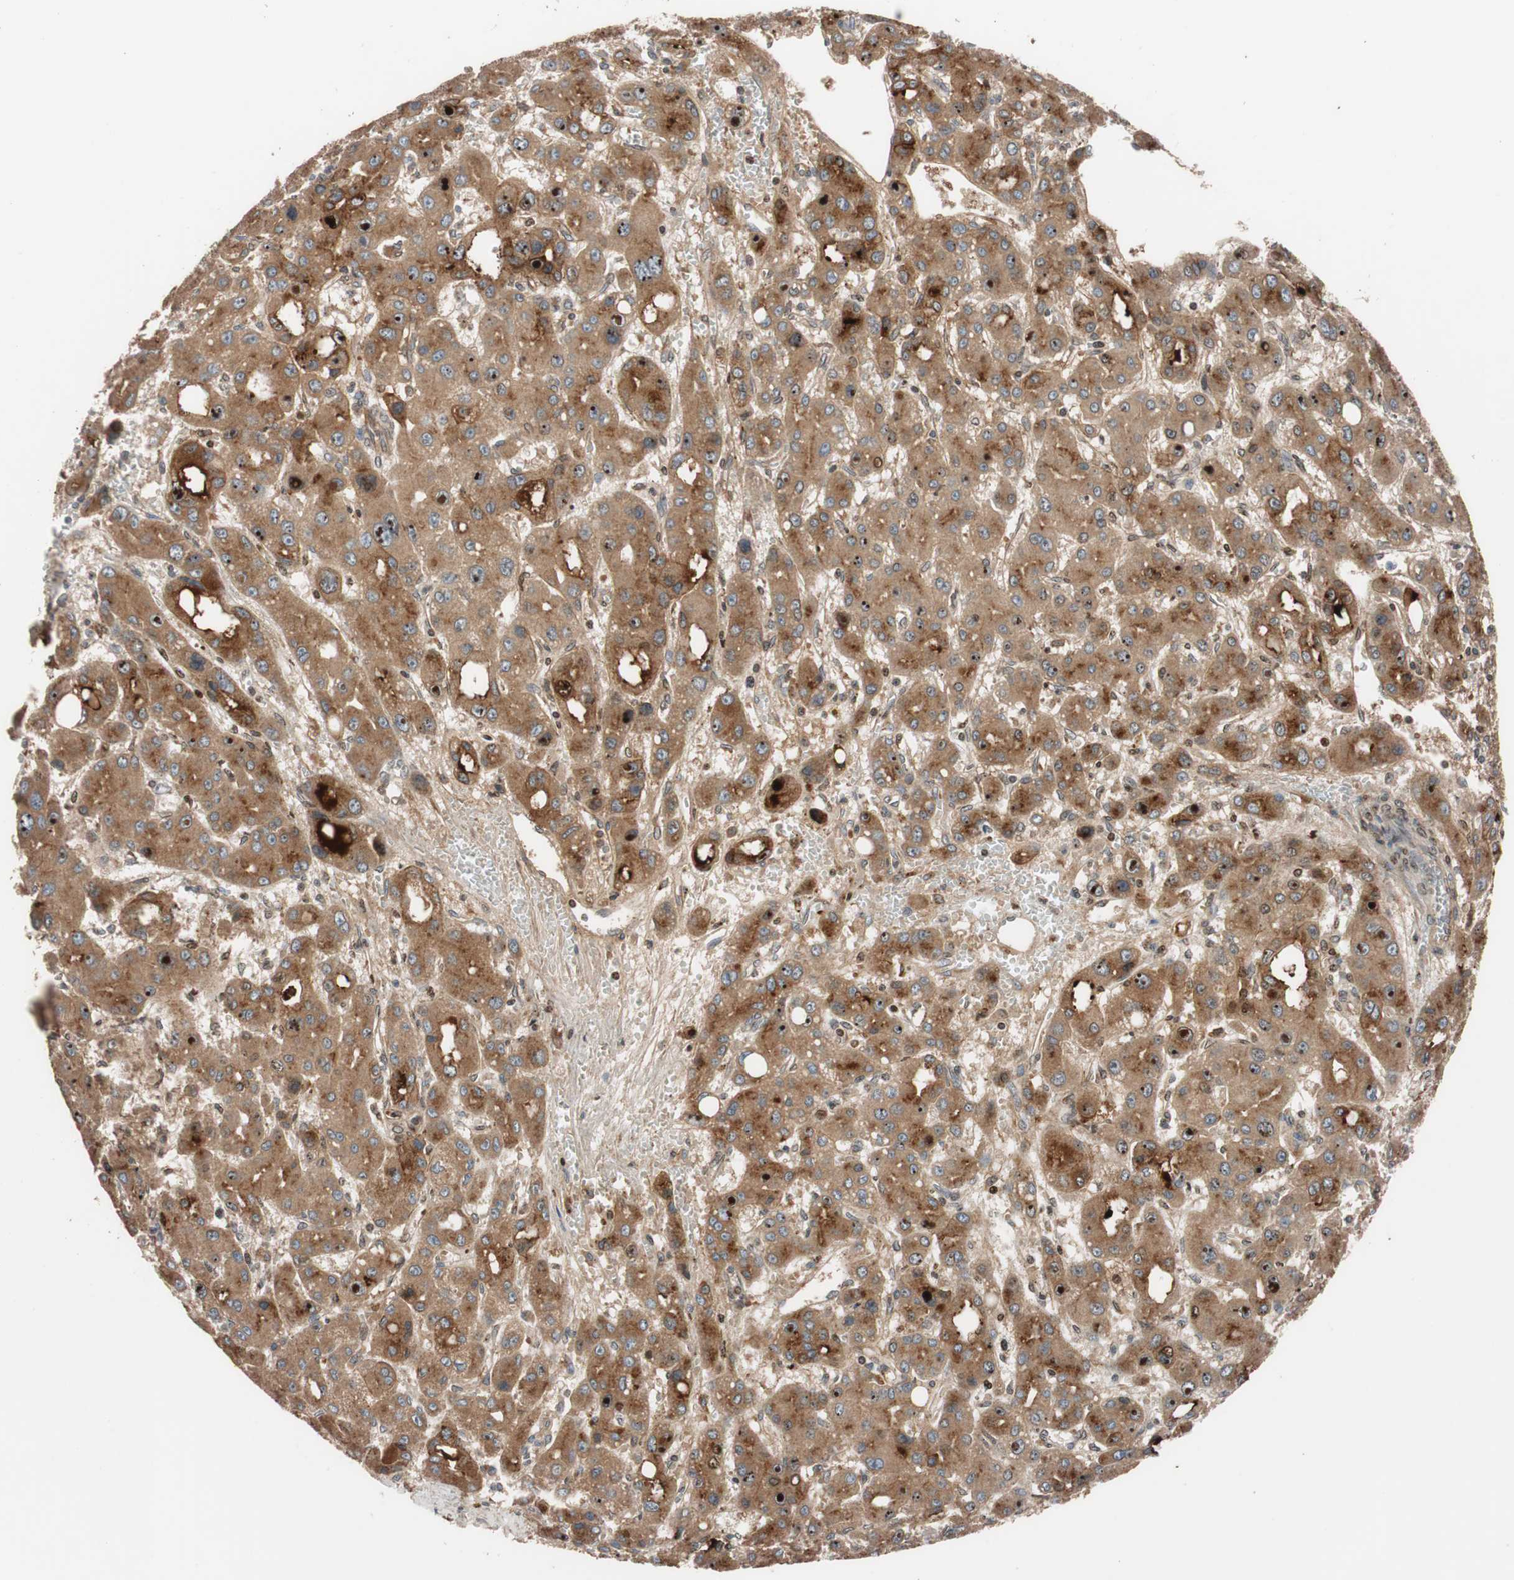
{"staining": {"intensity": "strong", "quantity": ">75%", "location": "cytoplasmic/membranous,nuclear"}, "tissue": "liver cancer", "cell_type": "Tumor cells", "image_type": "cancer", "snomed": [{"axis": "morphology", "description": "Carcinoma, Hepatocellular, NOS"}, {"axis": "topography", "description": "Liver"}], "caption": "A brown stain shows strong cytoplasmic/membranous and nuclear staining of a protein in human liver cancer tumor cells. Using DAB (brown) and hematoxylin (blue) stains, captured at high magnification using brightfield microscopy.", "gene": "SDC4", "patient": {"sex": "male", "age": 55}}